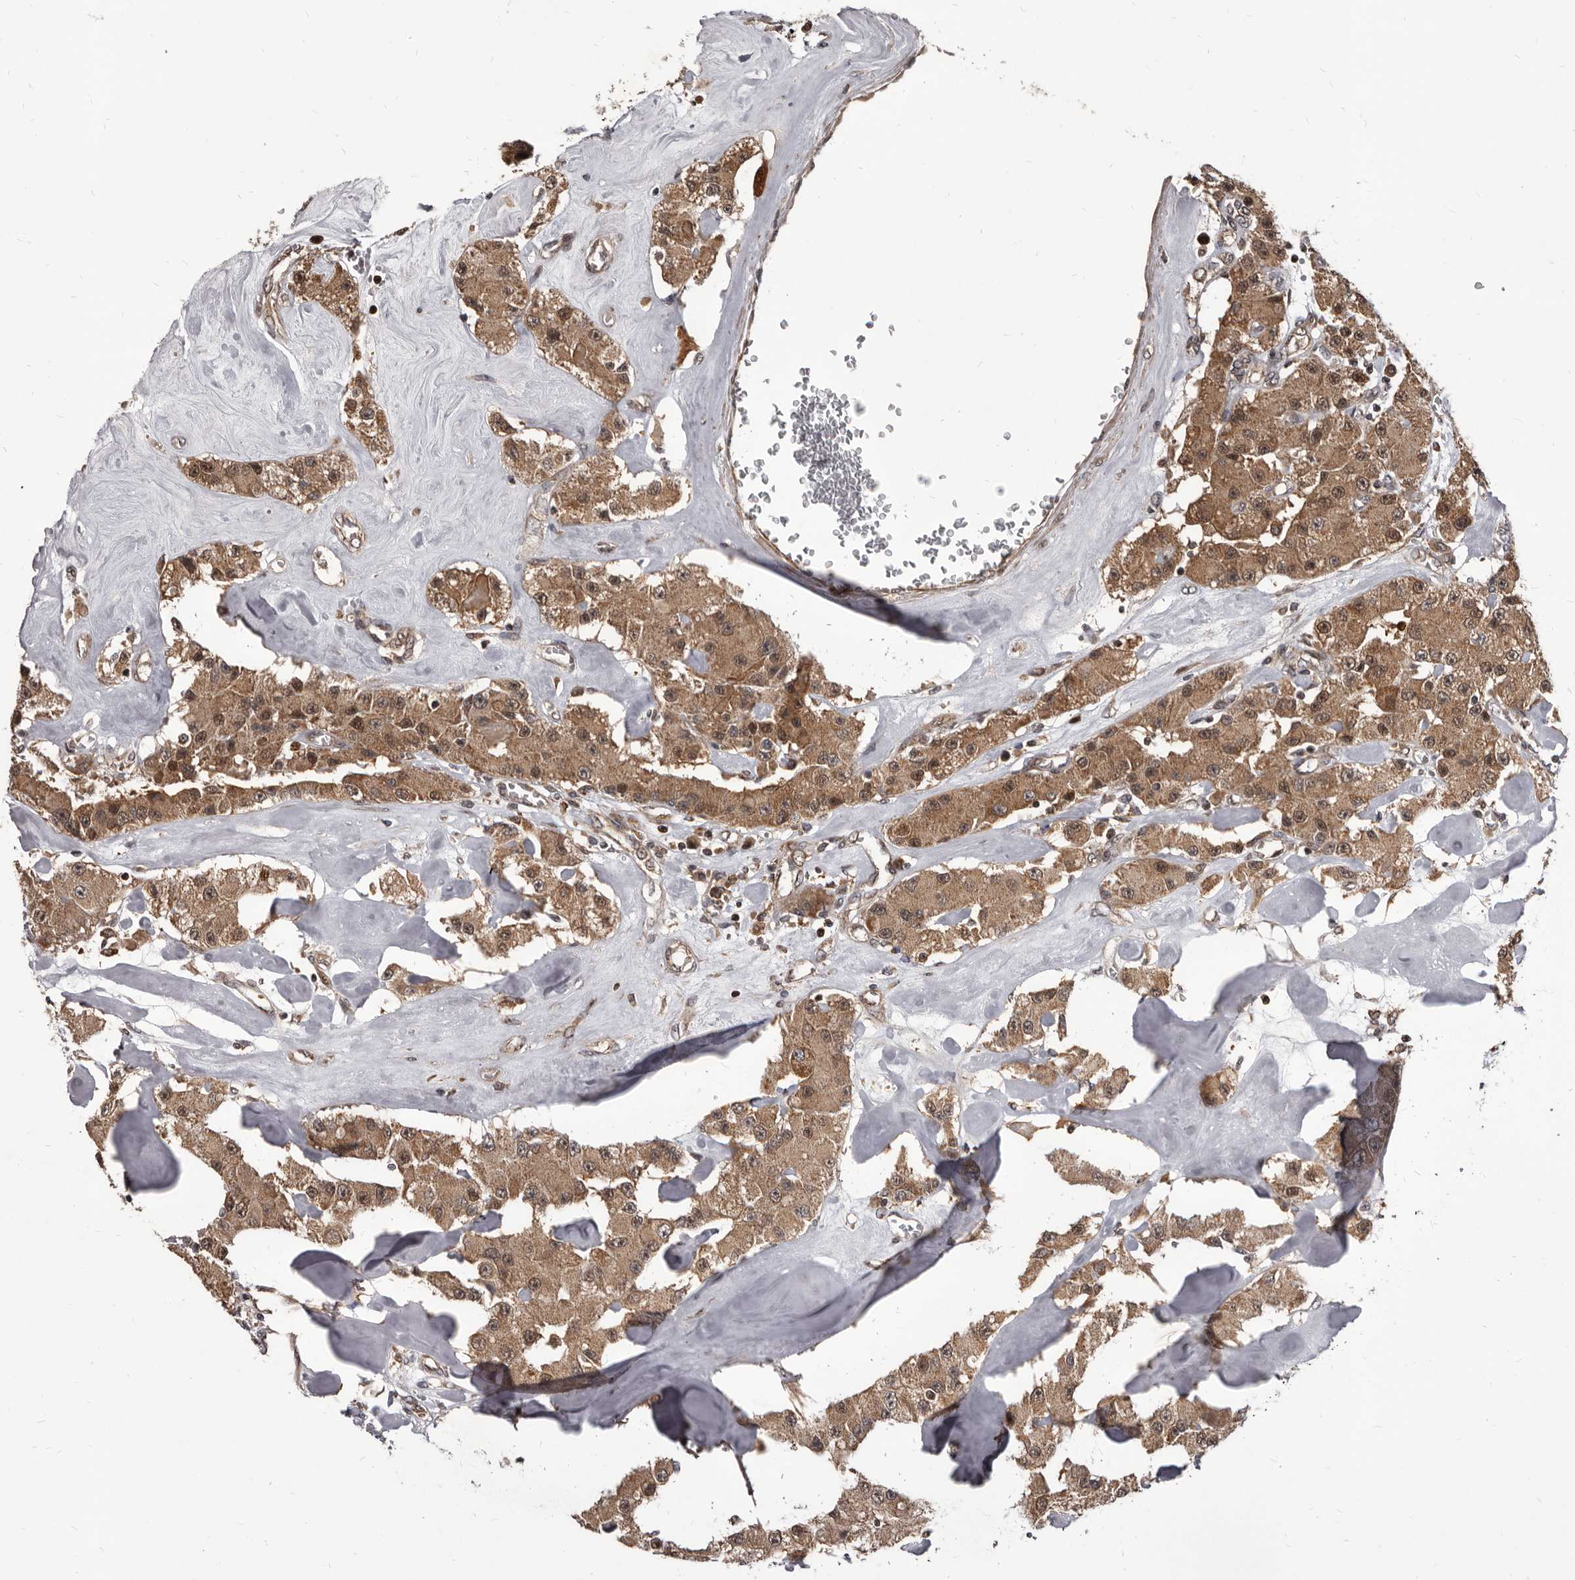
{"staining": {"intensity": "moderate", "quantity": ">75%", "location": "cytoplasmic/membranous,nuclear"}, "tissue": "carcinoid", "cell_type": "Tumor cells", "image_type": "cancer", "snomed": [{"axis": "morphology", "description": "Carcinoid, malignant, NOS"}, {"axis": "topography", "description": "Pancreas"}], "caption": "A medium amount of moderate cytoplasmic/membranous and nuclear positivity is seen in approximately >75% of tumor cells in carcinoid (malignant) tissue.", "gene": "MAP3K14", "patient": {"sex": "male", "age": 41}}